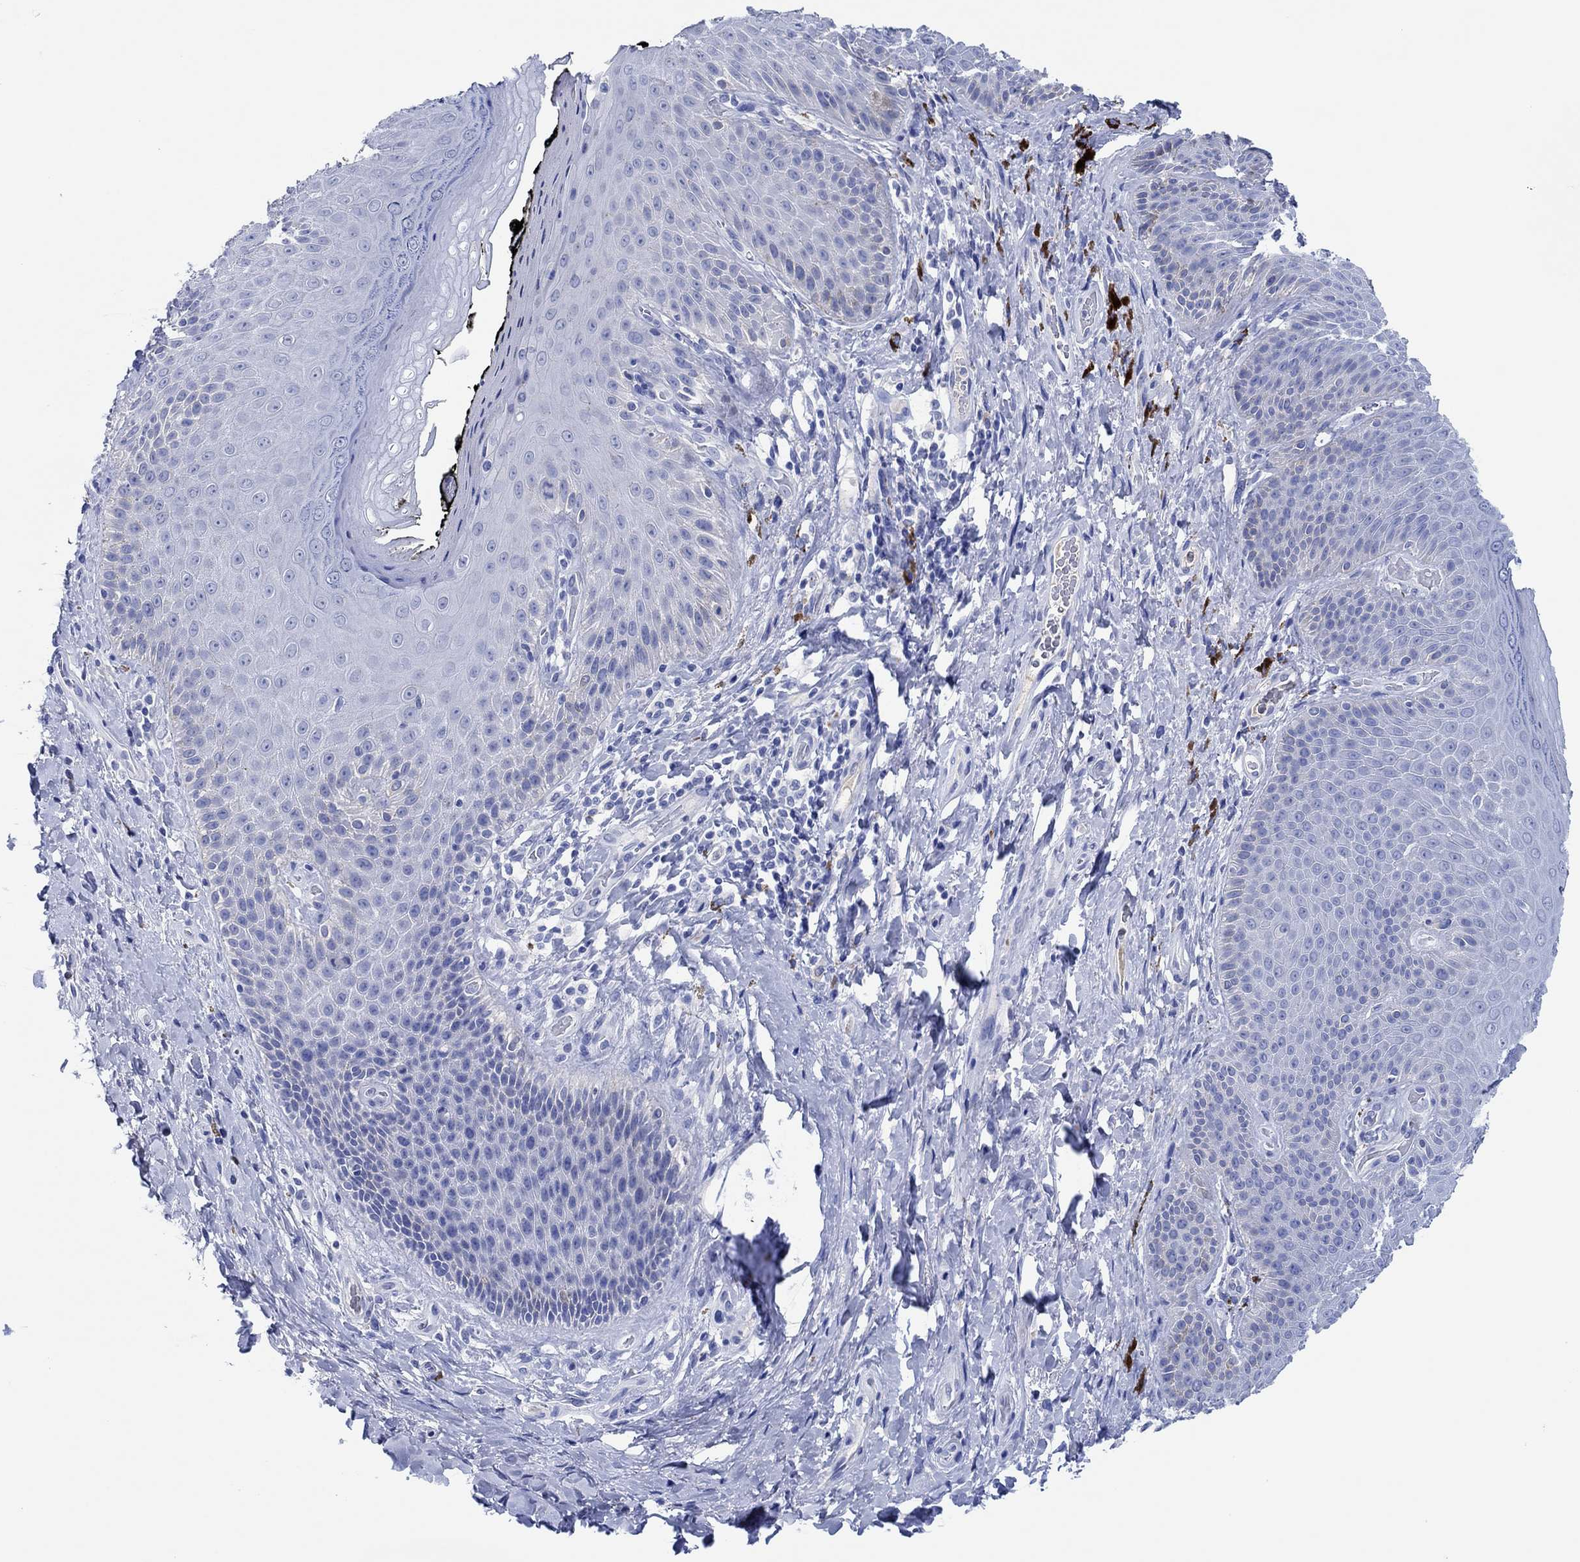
{"staining": {"intensity": "negative", "quantity": "none", "location": "none"}, "tissue": "skin", "cell_type": "Epidermal cells", "image_type": "normal", "snomed": [{"axis": "morphology", "description": "Normal tissue, NOS"}, {"axis": "topography", "description": "Skeletal muscle"}, {"axis": "topography", "description": "Anal"}, {"axis": "topography", "description": "Peripheral nerve tissue"}], "caption": "IHC of benign skin displays no positivity in epidermal cells. (DAB IHC with hematoxylin counter stain).", "gene": "CPNE6", "patient": {"sex": "male", "age": 53}}